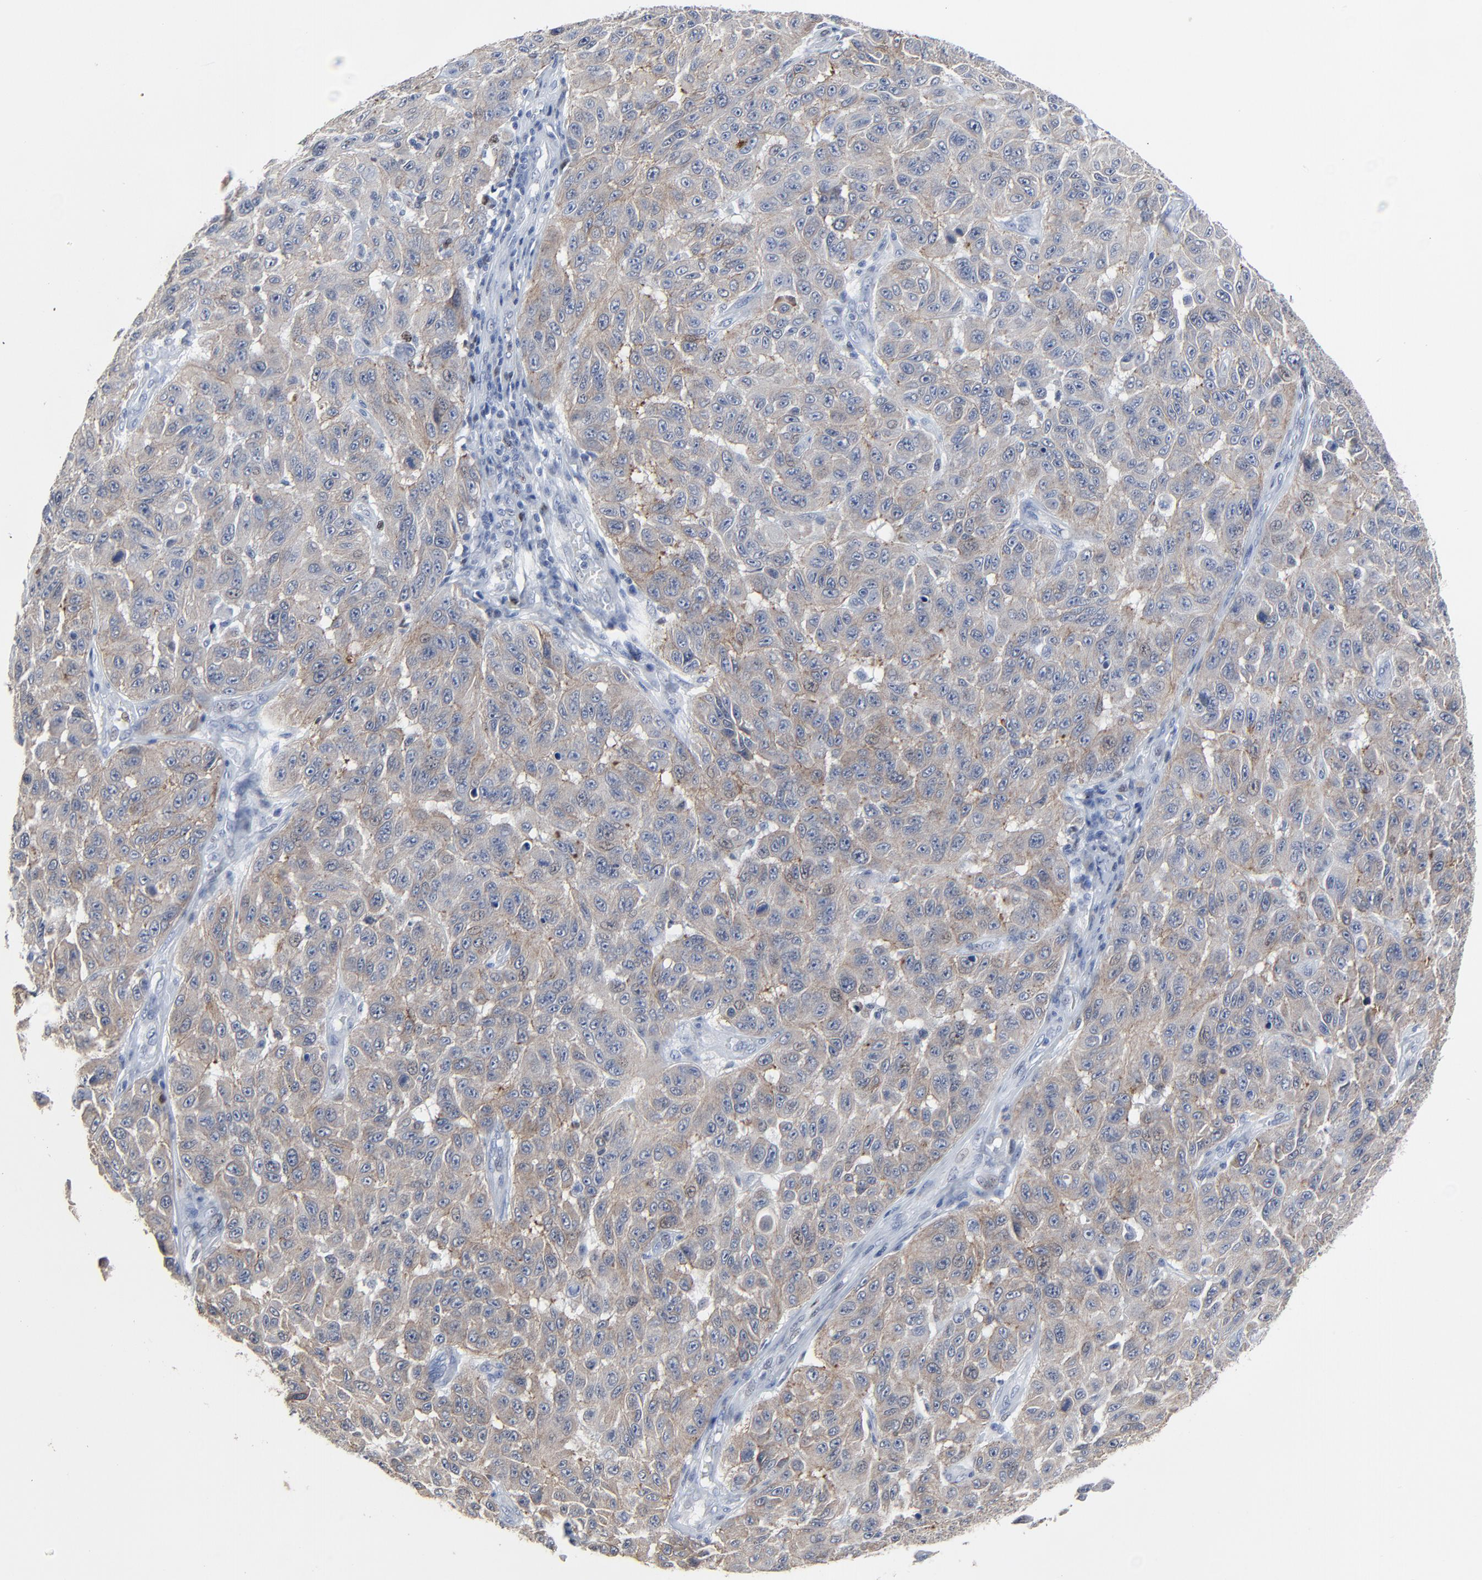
{"staining": {"intensity": "weak", "quantity": ">75%", "location": "cytoplasmic/membranous"}, "tissue": "melanoma", "cell_type": "Tumor cells", "image_type": "cancer", "snomed": [{"axis": "morphology", "description": "Malignant melanoma, NOS"}, {"axis": "topography", "description": "Skin"}], "caption": "An IHC histopathology image of tumor tissue is shown. Protein staining in brown labels weak cytoplasmic/membranous positivity in malignant melanoma within tumor cells. Nuclei are stained in blue.", "gene": "BIRC3", "patient": {"sex": "male", "age": 30}}